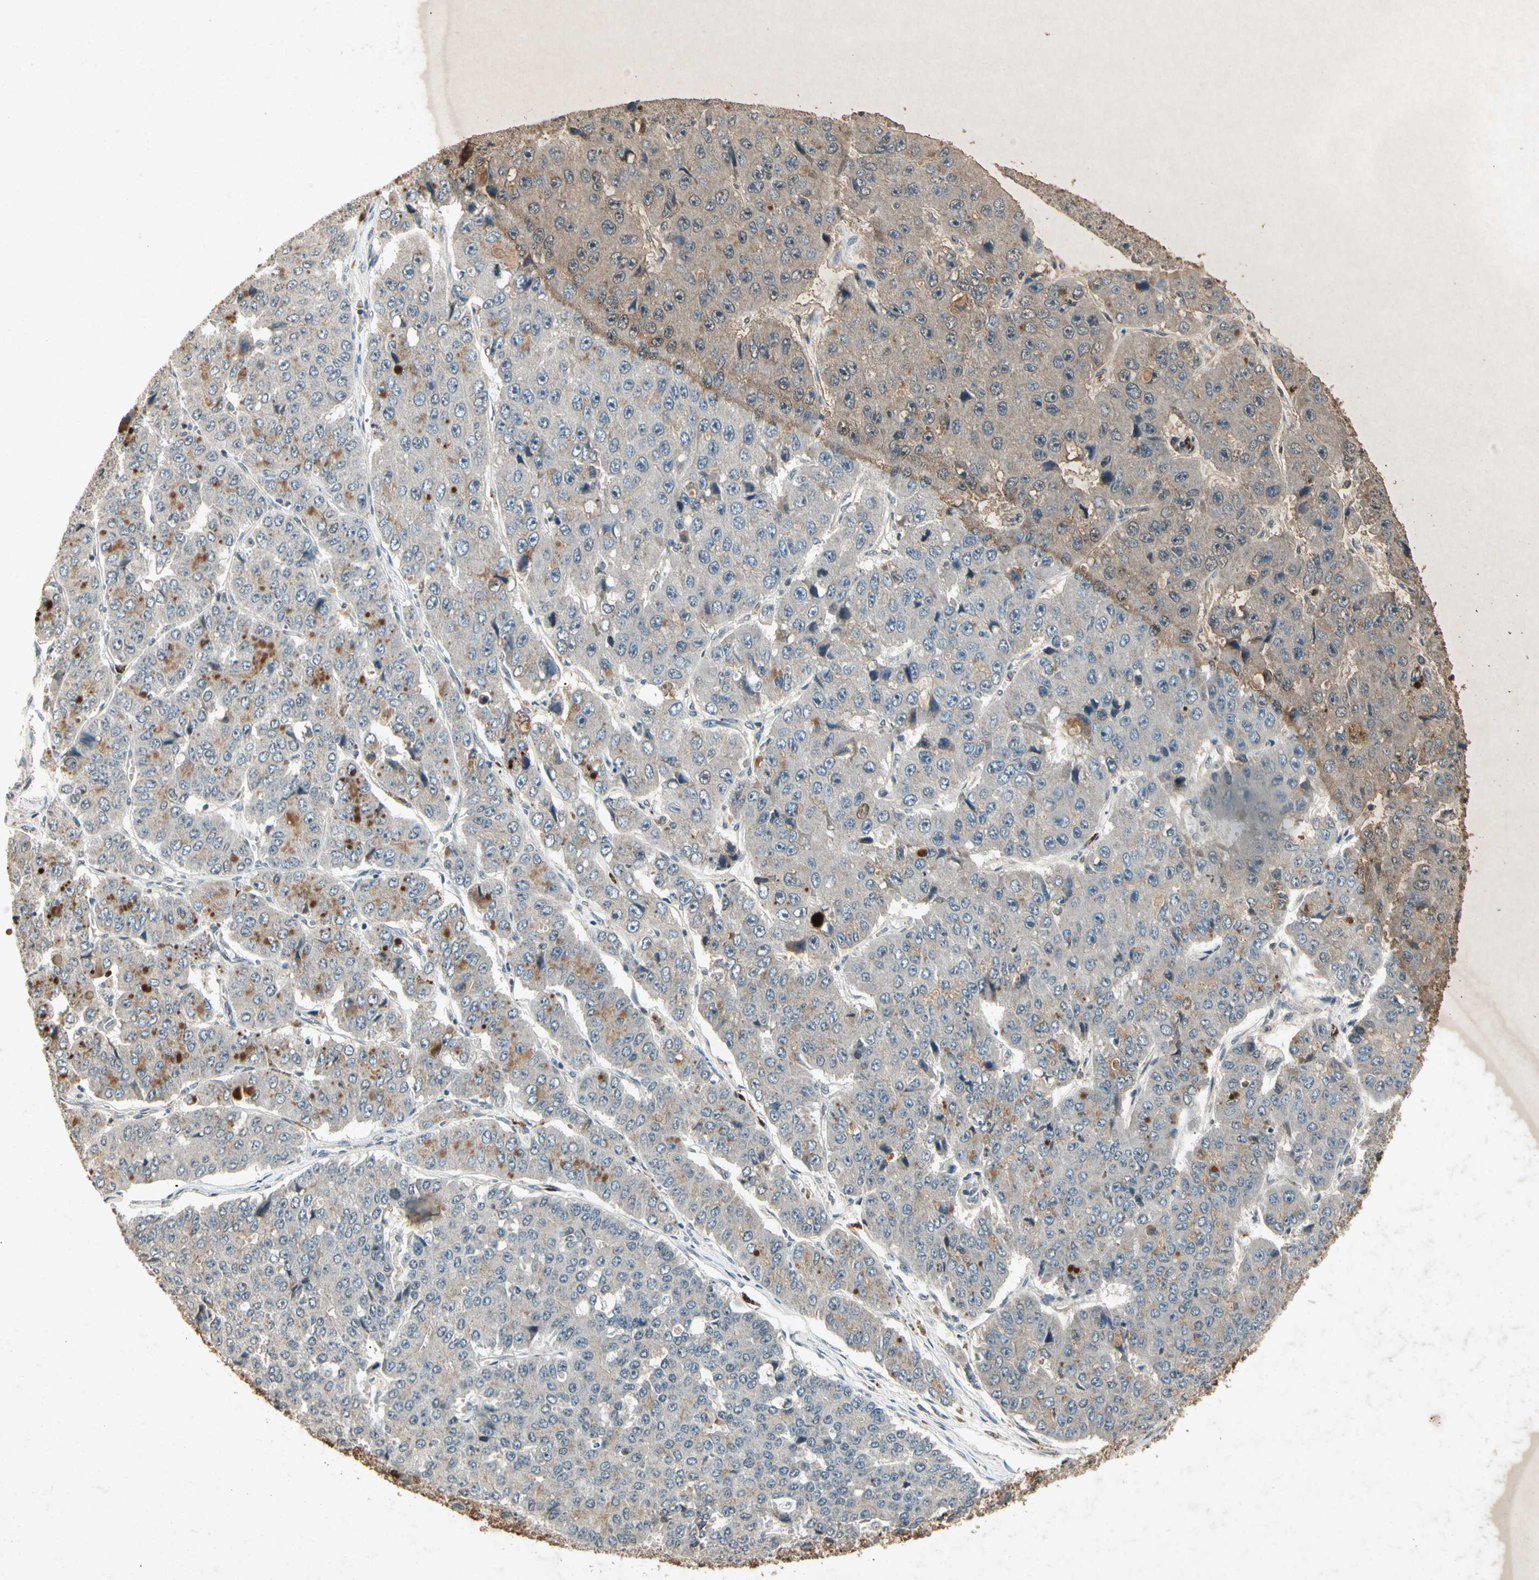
{"staining": {"intensity": "moderate", "quantity": "25%-75%", "location": "cytoplasmic/membranous"}, "tissue": "pancreatic cancer", "cell_type": "Tumor cells", "image_type": "cancer", "snomed": [{"axis": "morphology", "description": "Adenocarcinoma, NOS"}, {"axis": "topography", "description": "Pancreas"}], "caption": "Protein staining demonstrates moderate cytoplasmic/membranous positivity in approximately 25%-75% of tumor cells in pancreatic cancer (adenocarcinoma).", "gene": "CP", "patient": {"sex": "male", "age": 50}}